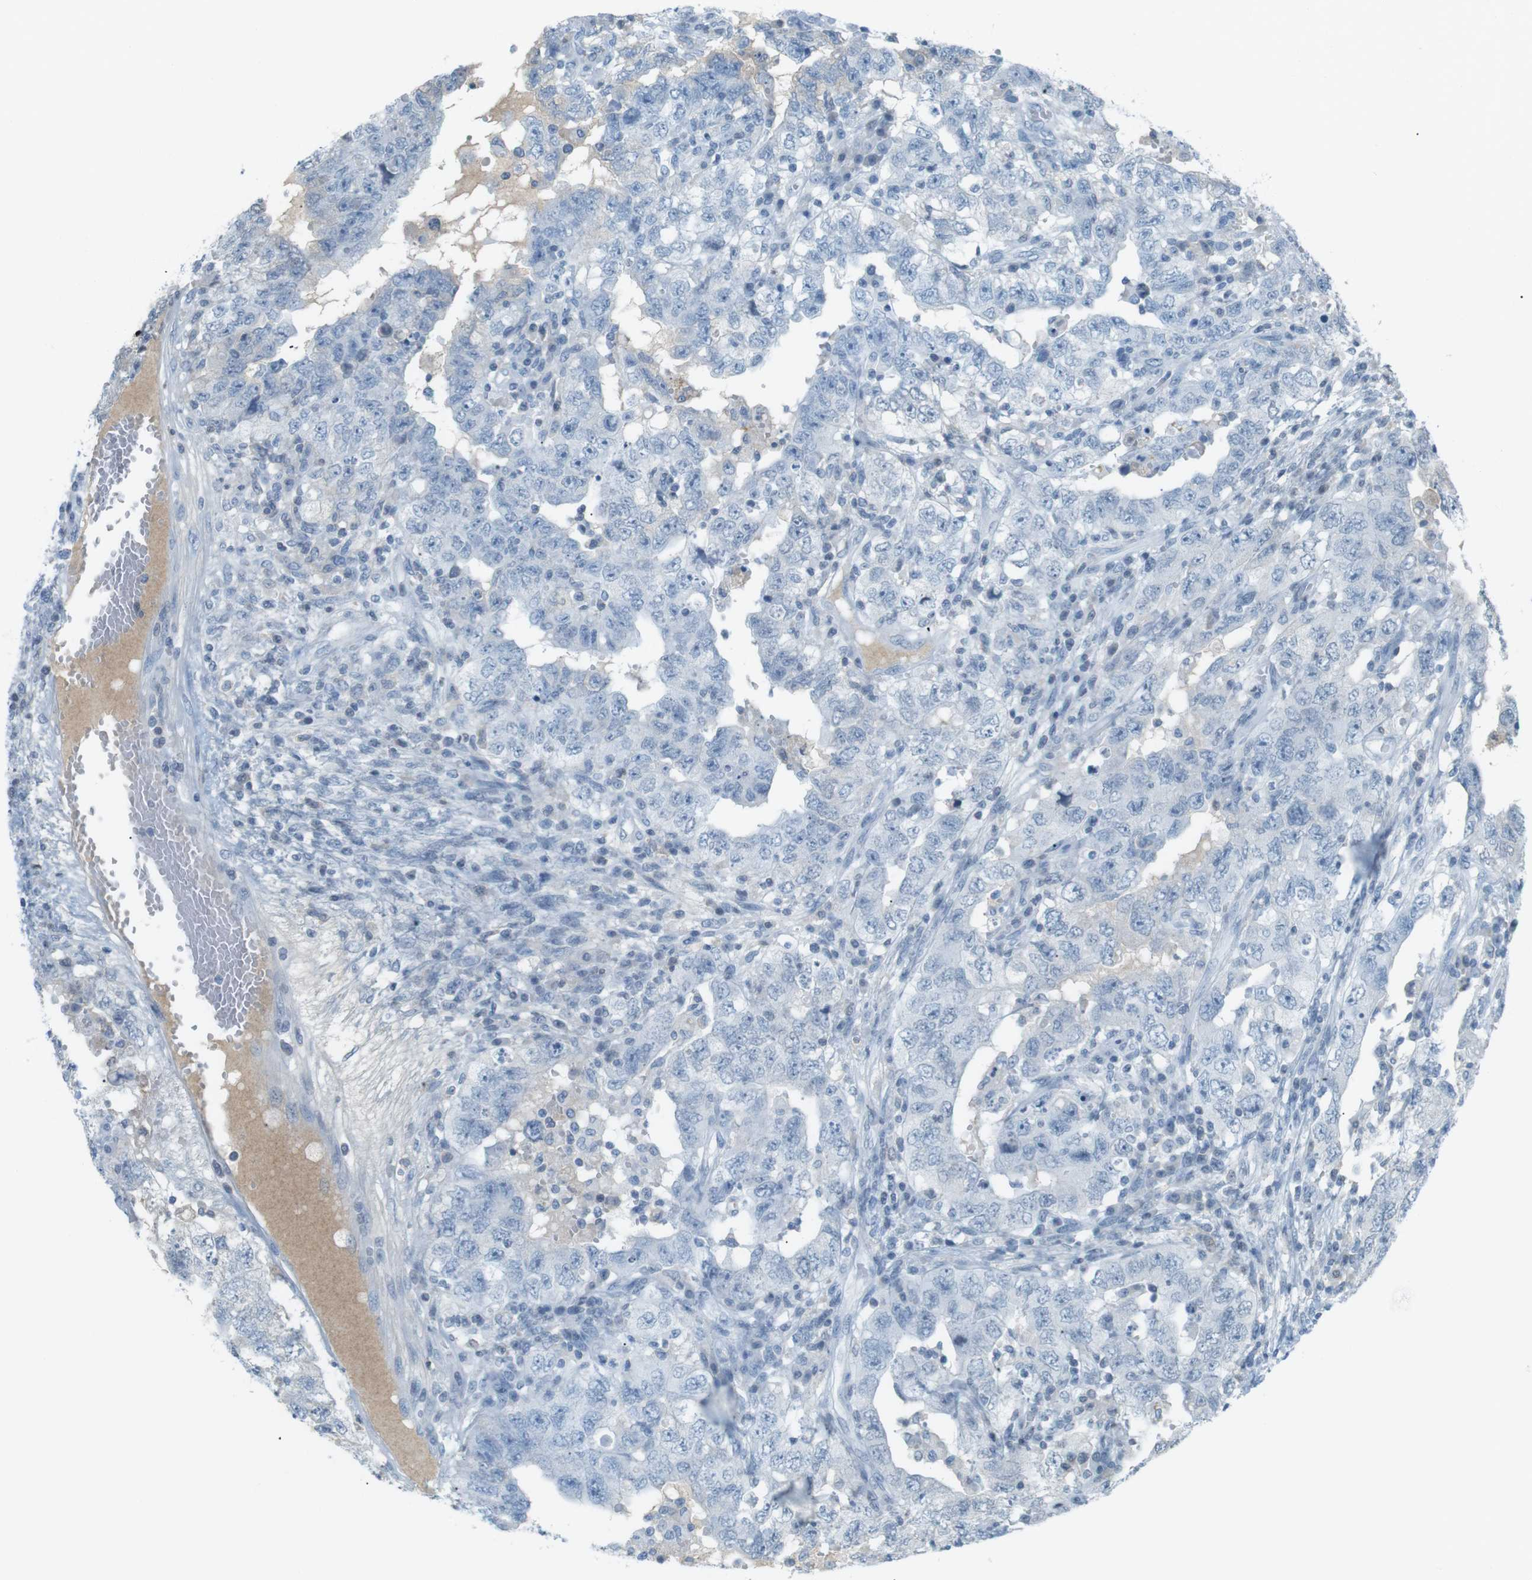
{"staining": {"intensity": "negative", "quantity": "none", "location": "none"}, "tissue": "testis cancer", "cell_type": "Tumor cells", "image_type": "cancer", "snomed": [{"axis": "morphology", "description": "Carcinoma, Embryonal, NOS"}, {"axis": "topography", "description": "Testis"}], "caption": "There is no significant positivity in tumor cells of testis embryonal carcinoma. The staining was performed using DAB to visualize the protein expression in brown, while the nuclei were stained in blue with hematoxylin (Magnification: 20x).", "gene": "AZGP1", "patient": {"sex": "male", "age": 26}}